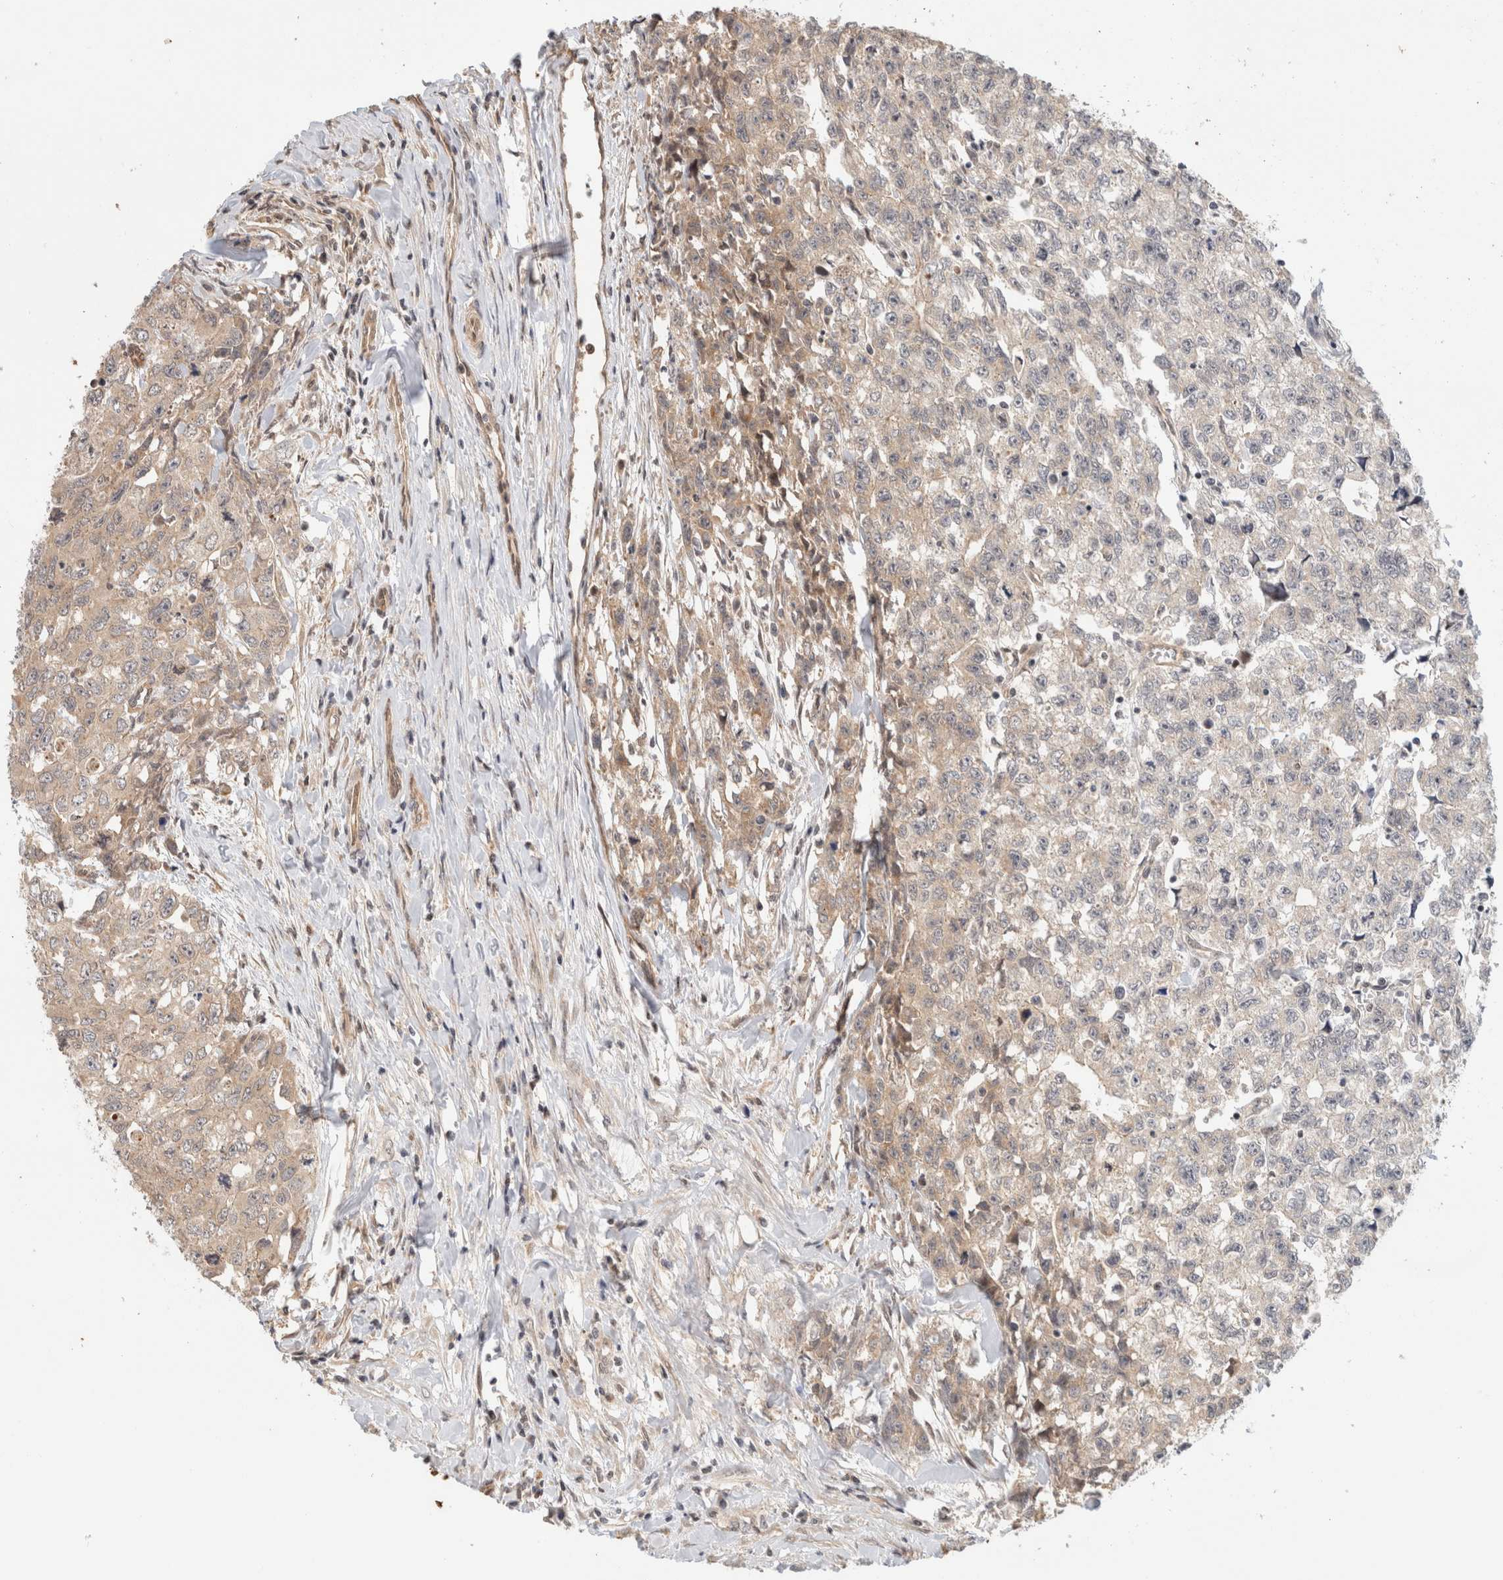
{"staining": {"intensity": "weak", "quantity": ">75%", "location": "cytoplasmic/membranous"}, "tissue": "testis cancer", "cell_type": "Tumor cells", "image_type": "cancer", "snomed": [{"axis": "morphology", "description": "Carcinoma, Embryonal, NOS"}, {"axis": "topography", "description": "Testis"}], "caption": "Immunohistochemistry of human testis cancer shows low levels of weak cytoplasmic/membranous staining in about >75% of tumor cells.", "gene": "OTUD6B", "patient": {"sex": "male", "age": 28}}